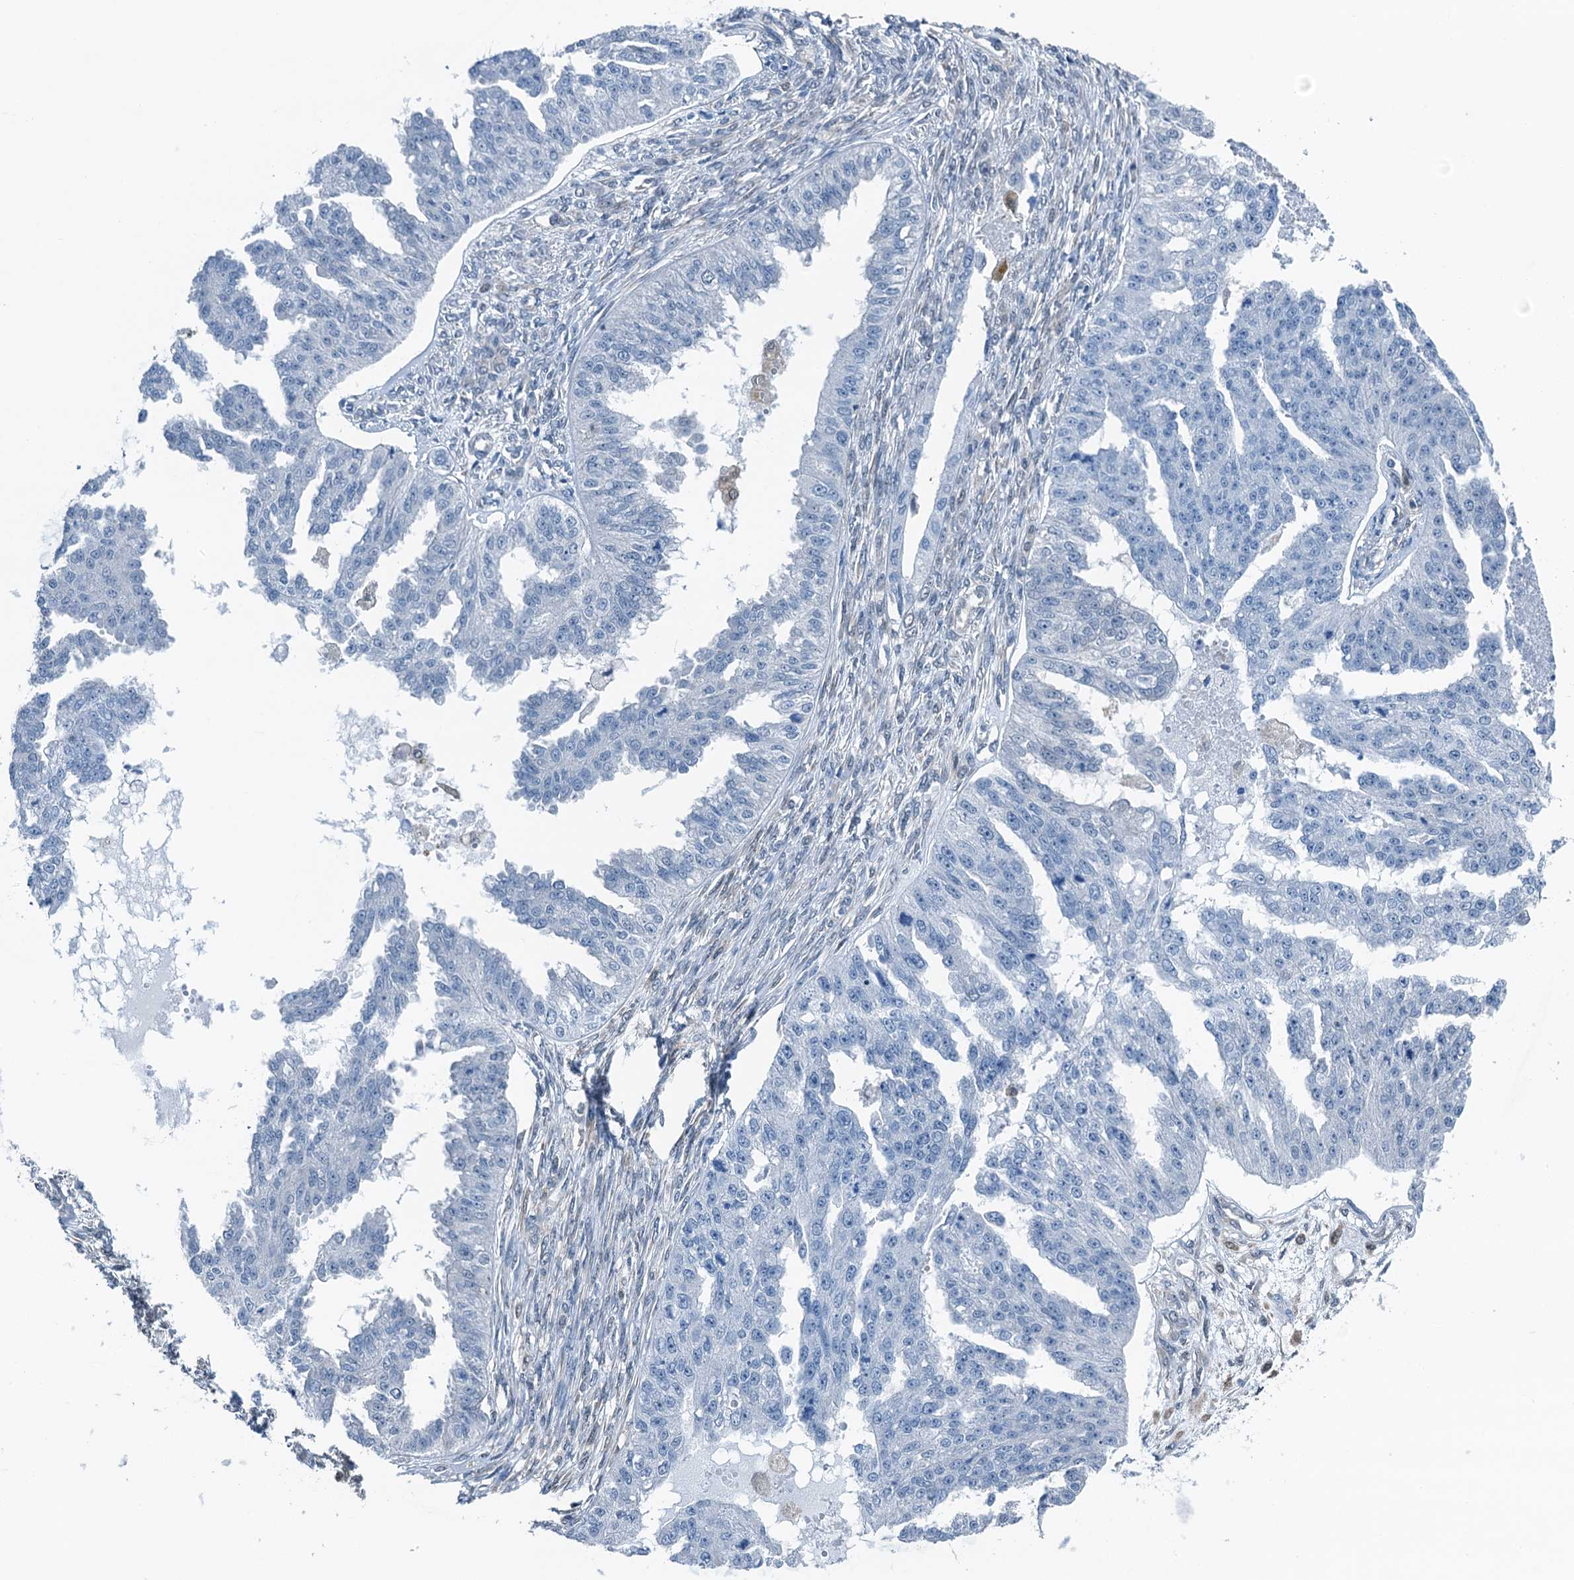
{"staining": {"intensity": "negative", "quantity": "none", "location": "none"}, "tissue": "ovarian cancer", "cell_type": "Tumor cells", "image_type": "cancer", "snomed": [{"axis": "morphology", "description": "Cystadenocarcinoma, serous, NOS"}, {"axis": "topography", "description": "Ovary"}], "caption": "A micrograph of ovarian cancer stained for a protein displays no brown staining in tumor cells.", "gene": "RNH1", "patient": {"sex": "female", "age": 58}}